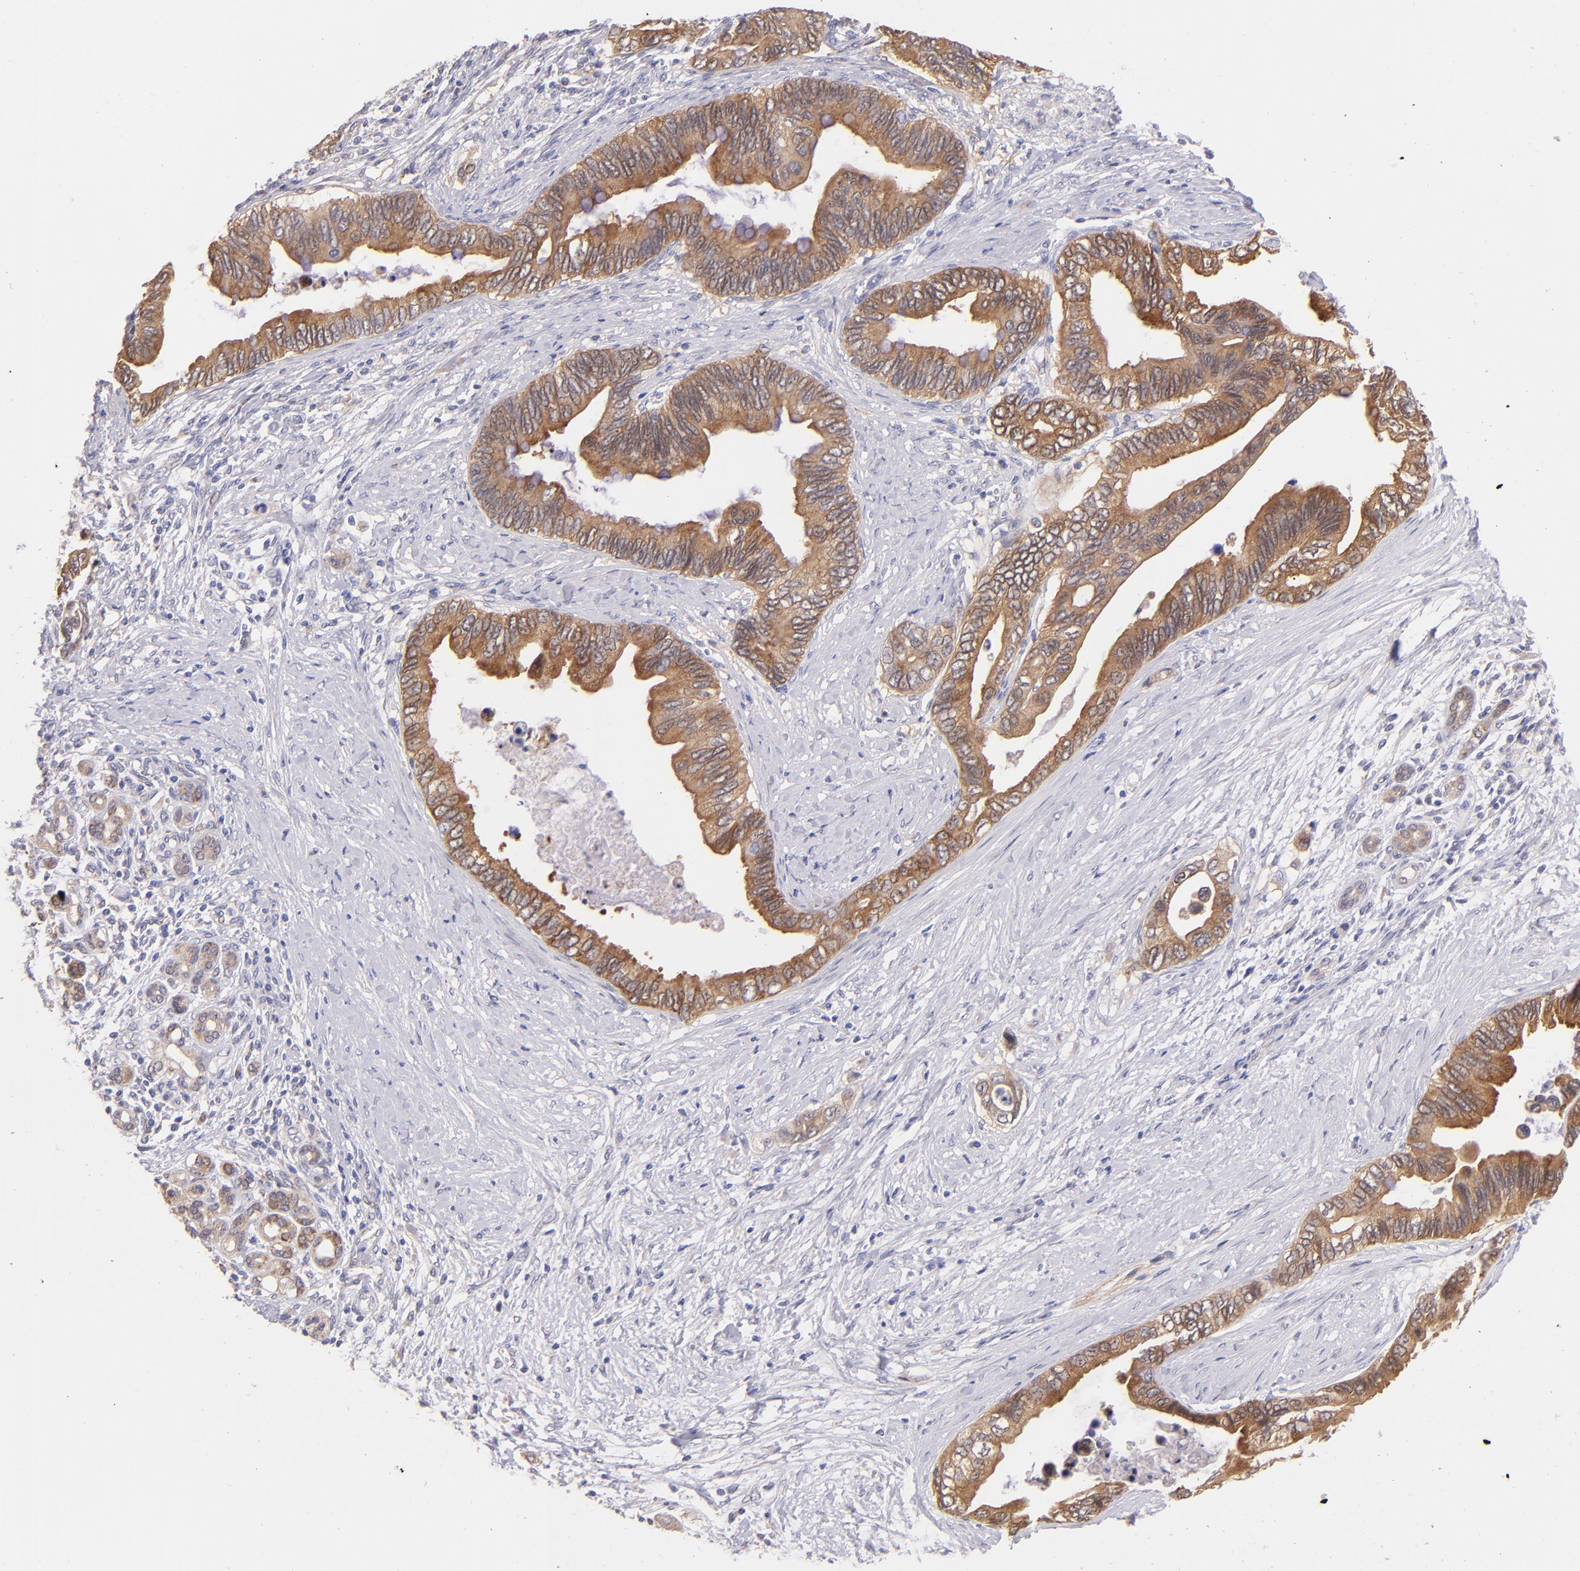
{"staining": {"intensity": "moderate", "quantity": ">75%", "location": "cytoplasmic/membranous"}, "tissue": "pancreatic cancer", "cell_type": "Tumor cells", "image_type": "cancer", "snomed": [{"axis": "morphology", "description": "Adenocarcinoma, NOS"}, {"axis": "topography", "description": "Pancreas"}], "caption": "Immunohistochemistry of pancreatic cancer demonstrates medium levels of moderate cytoplasmic/membranous staining in about >75% of tumor cells. (Brightfield microscopy of DAB IHC at high magnification).", "gene": "SH2D4A", "patient": {"sex": "female", "age": 66}}